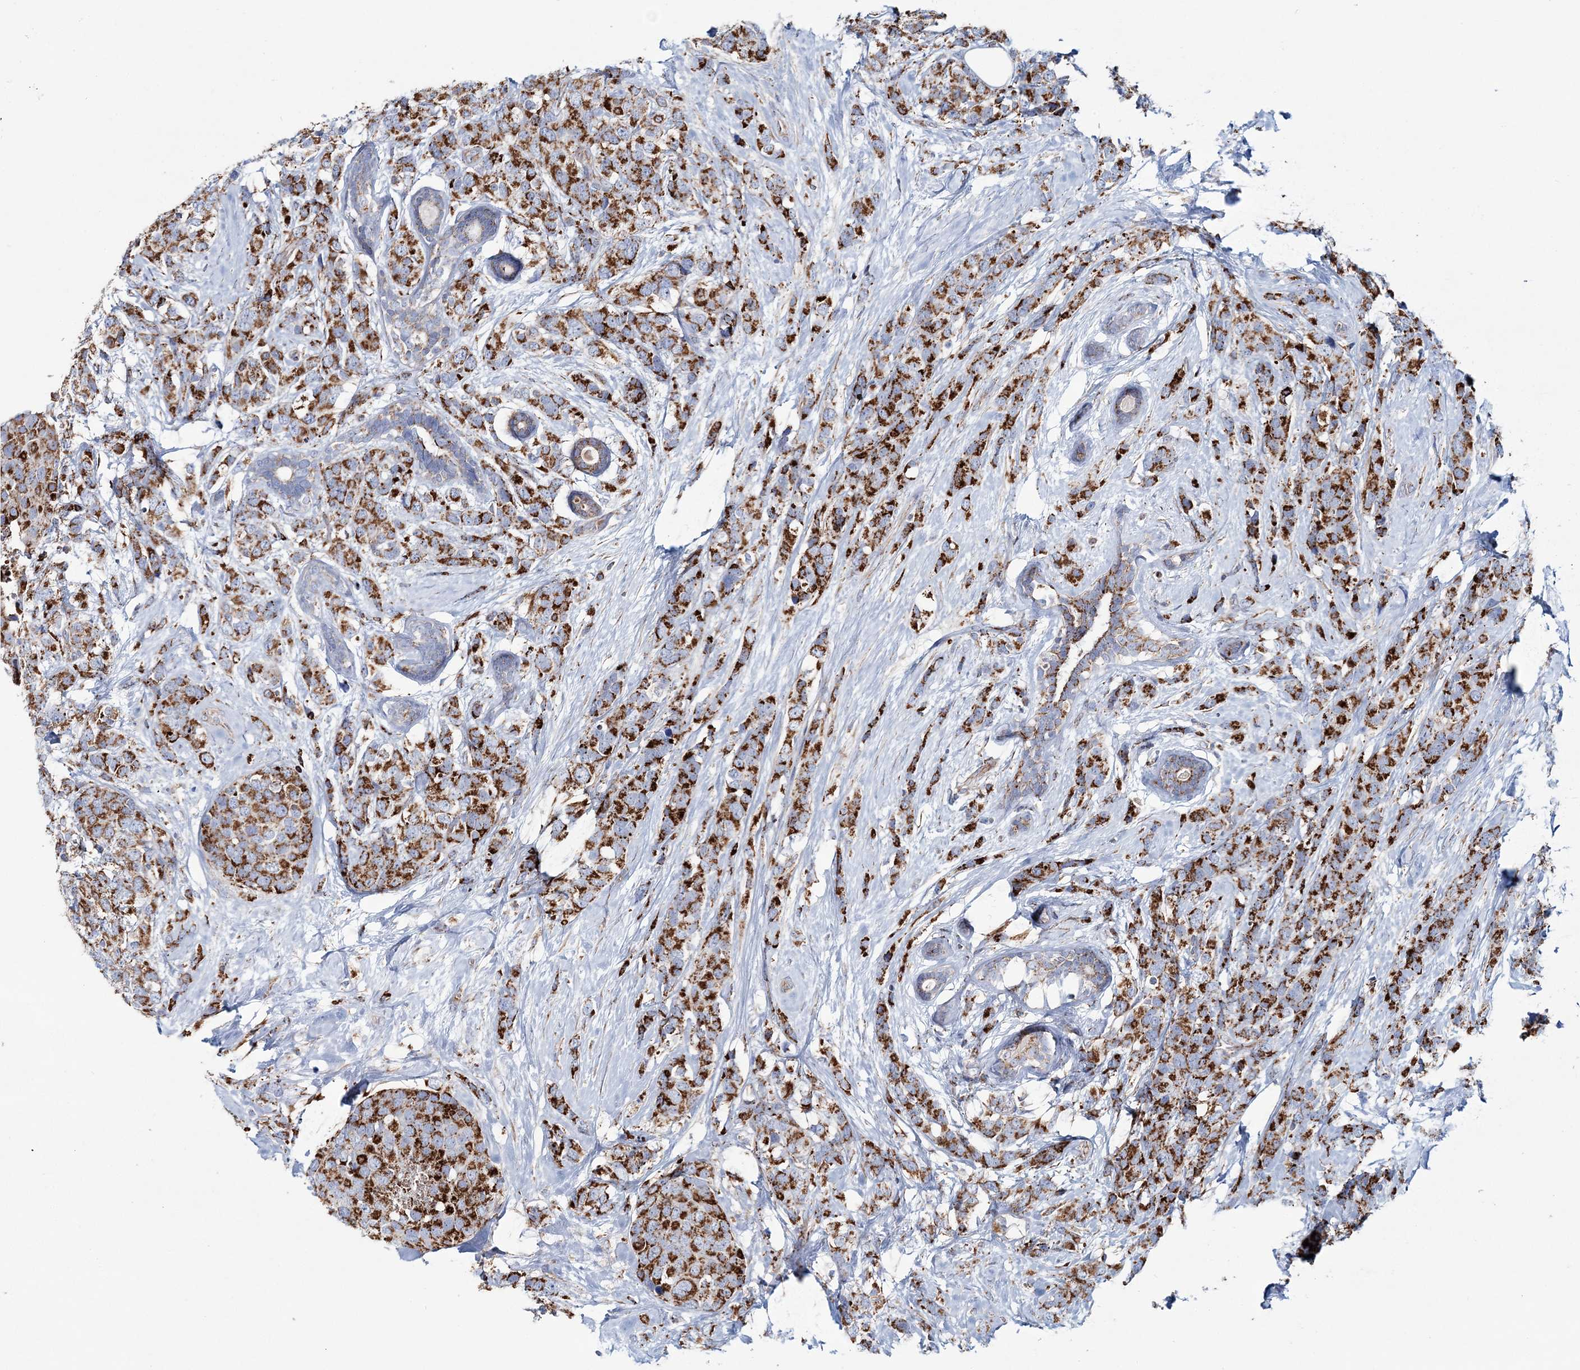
{"staining": {"intensity": "moderate", "quantity": ">75%", "location": "cytoplasmic/membranous"}, "tissue": "breast cancer", "cell_type": "Tumor cells", "image_type": "cancer", "snomed": [{"axis": "morphology", "description": "Lobular carcinoma"}, {"axis": "topography", "description": "Breast"}], "caption": "High-power microscopy captured an IHC histopathology image of breast cancer (lobular carcinoma), revealing moderate cytoplasmic/membranous positivity in approximately >75% of tumor cells.", "gene": "ARHGAP6", "patient": {"sex": "female", "age": 59}}